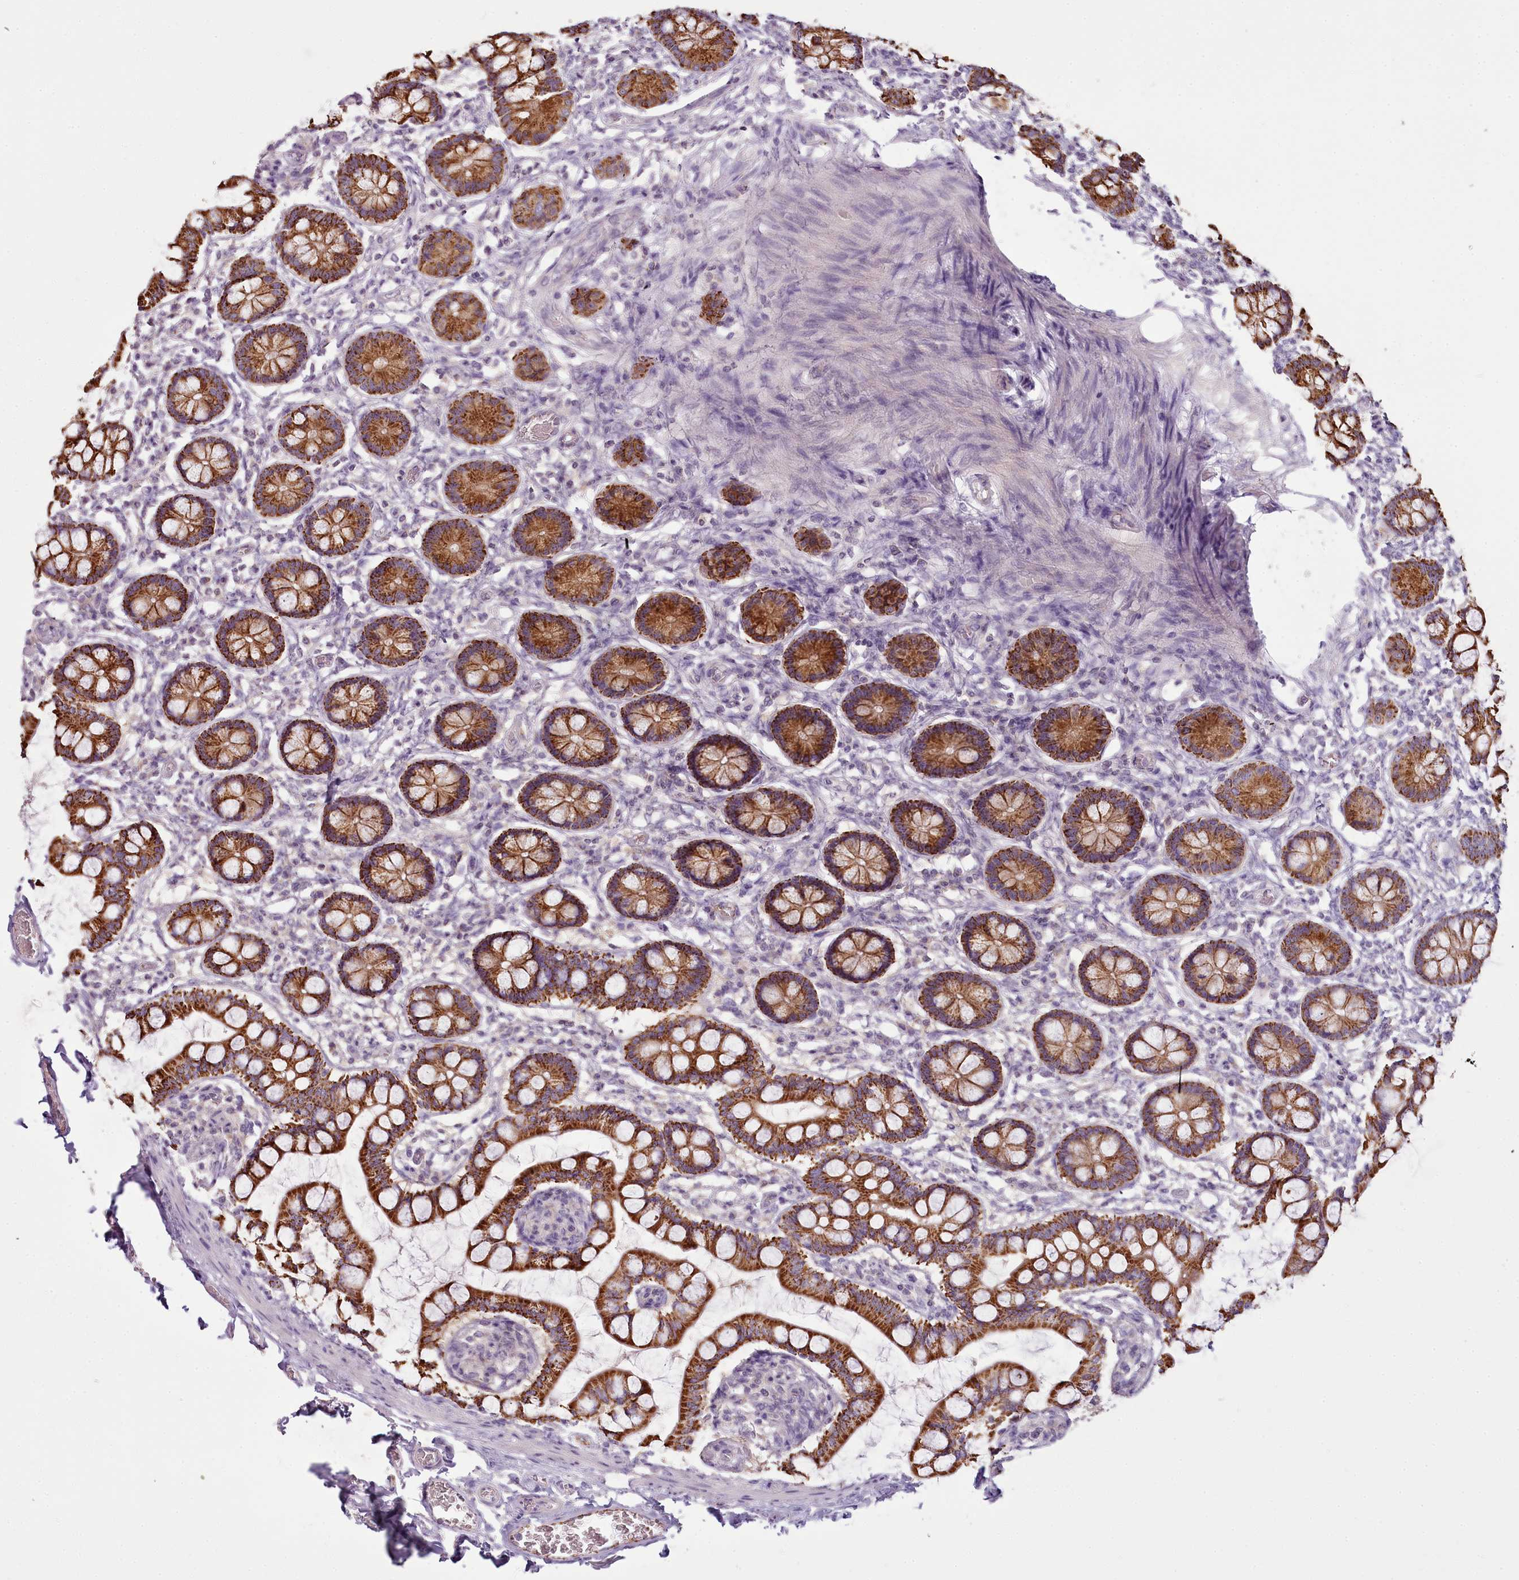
{"staining": {"intensity": "strong", "quantity": ">75%", "location": "cytoplasmic/membranous"}, "tissue": "small intestine", "cell_type": "Glandular cells", "image_type": "normal", "snomed": [{"axis": "morphology", "description": "Normal tissue, NOS"}, {"axis": "topography", "description": "Small intestine"}], "caption": "IHC histopathology image of normal human small intestine stained for a protein (brown), which shows high levels of strong cytoplasmic/membranous expression in about >75% of glandular cells.", "gene": "CAPN7", "patient": {"sex": "male", "age": 52}}